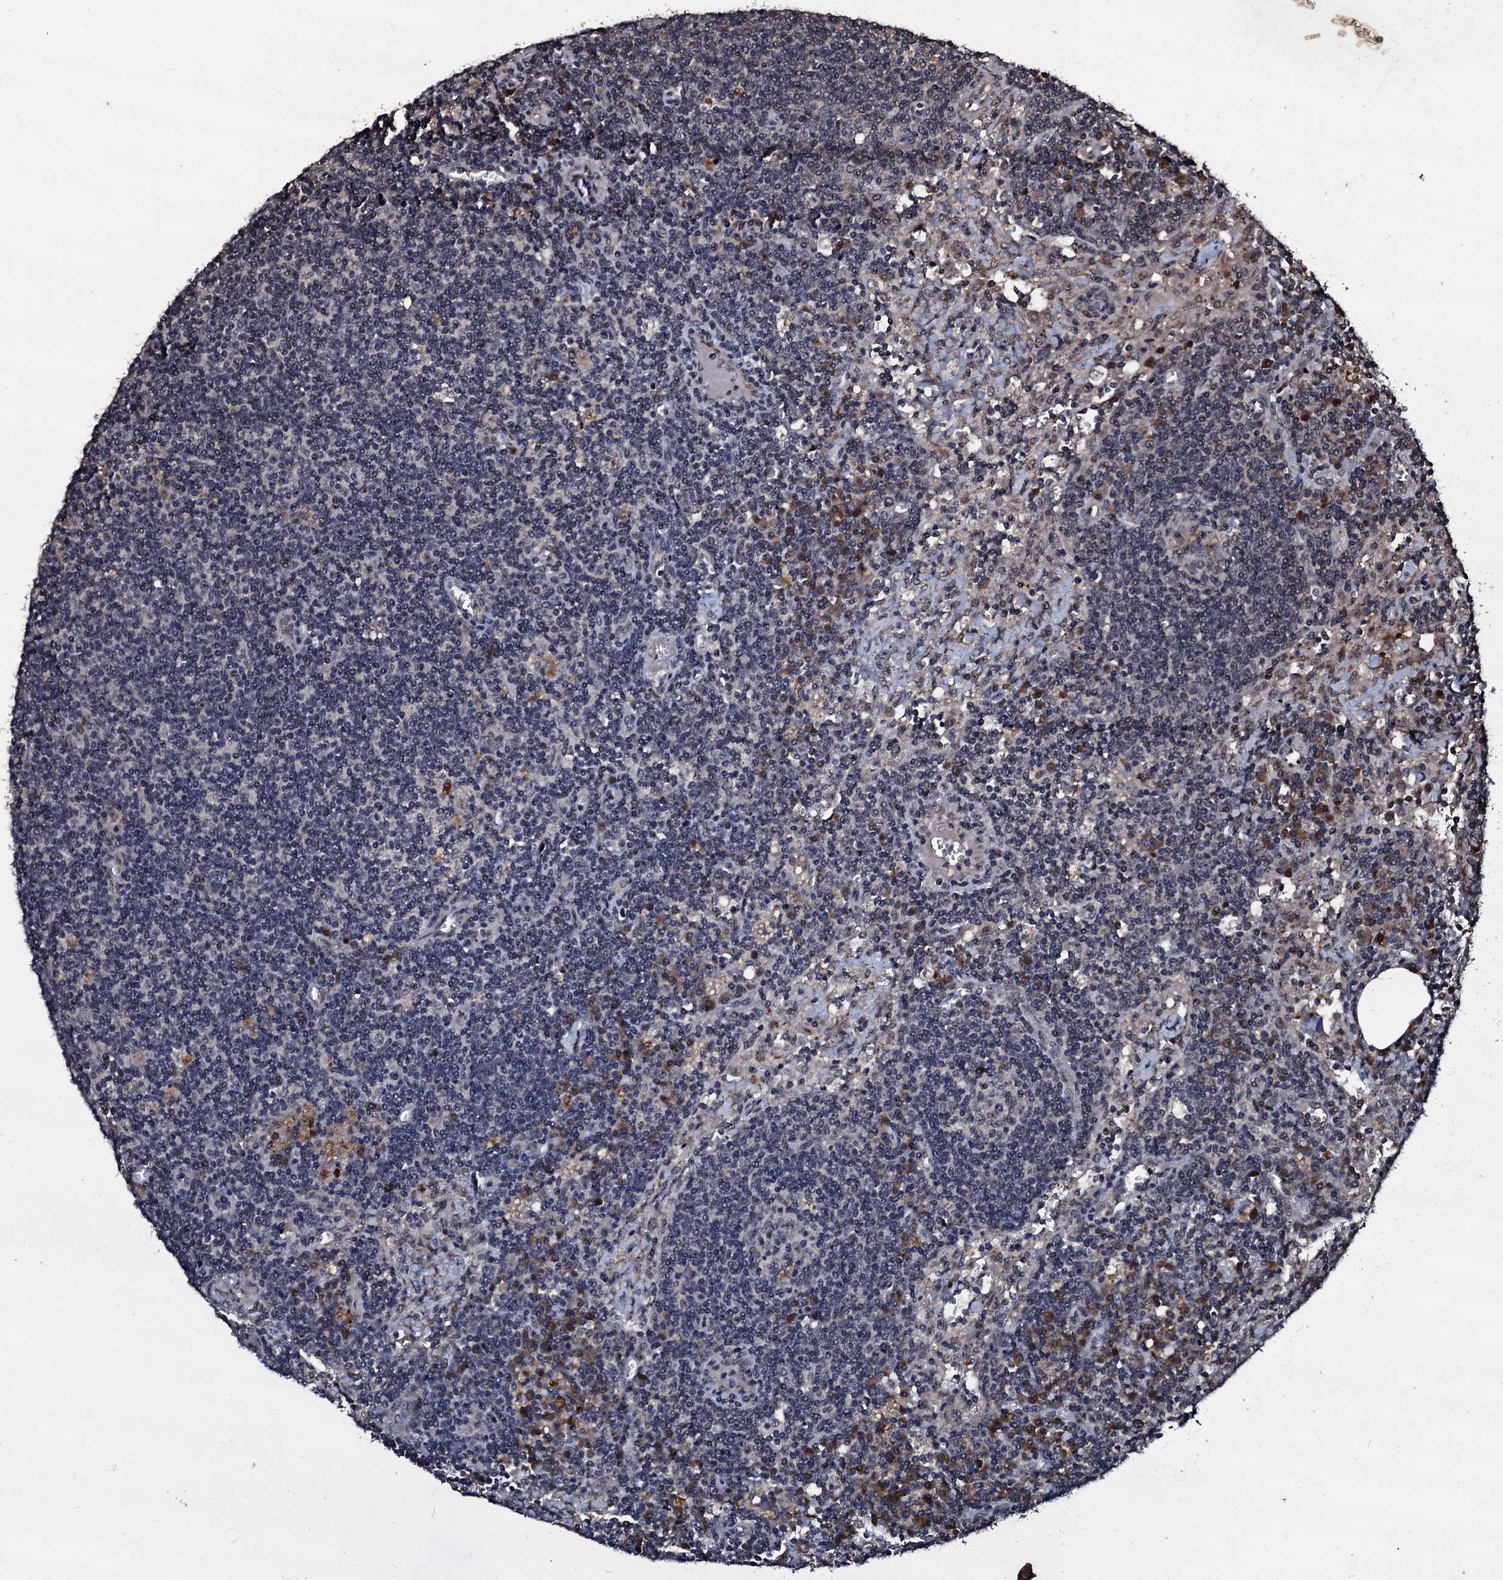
{"staining": {"intensity": "negative", "quantity": "none", "location": "none"}, "tissue": "lymph node", "cell_type": "Germinal center cells", "image_type": "normal", "snomed": [{"axis": "morphology", "description": "Normal tissue, NOS"}, {"axis": "topography", "description": "Lymph node"}], "caption": "Protein analysis of unremarkable lymph node reveals no significant expression in germinal center cells.", "gene": "SUPT7L", "patient": {"sex": "male", "age": 58}}